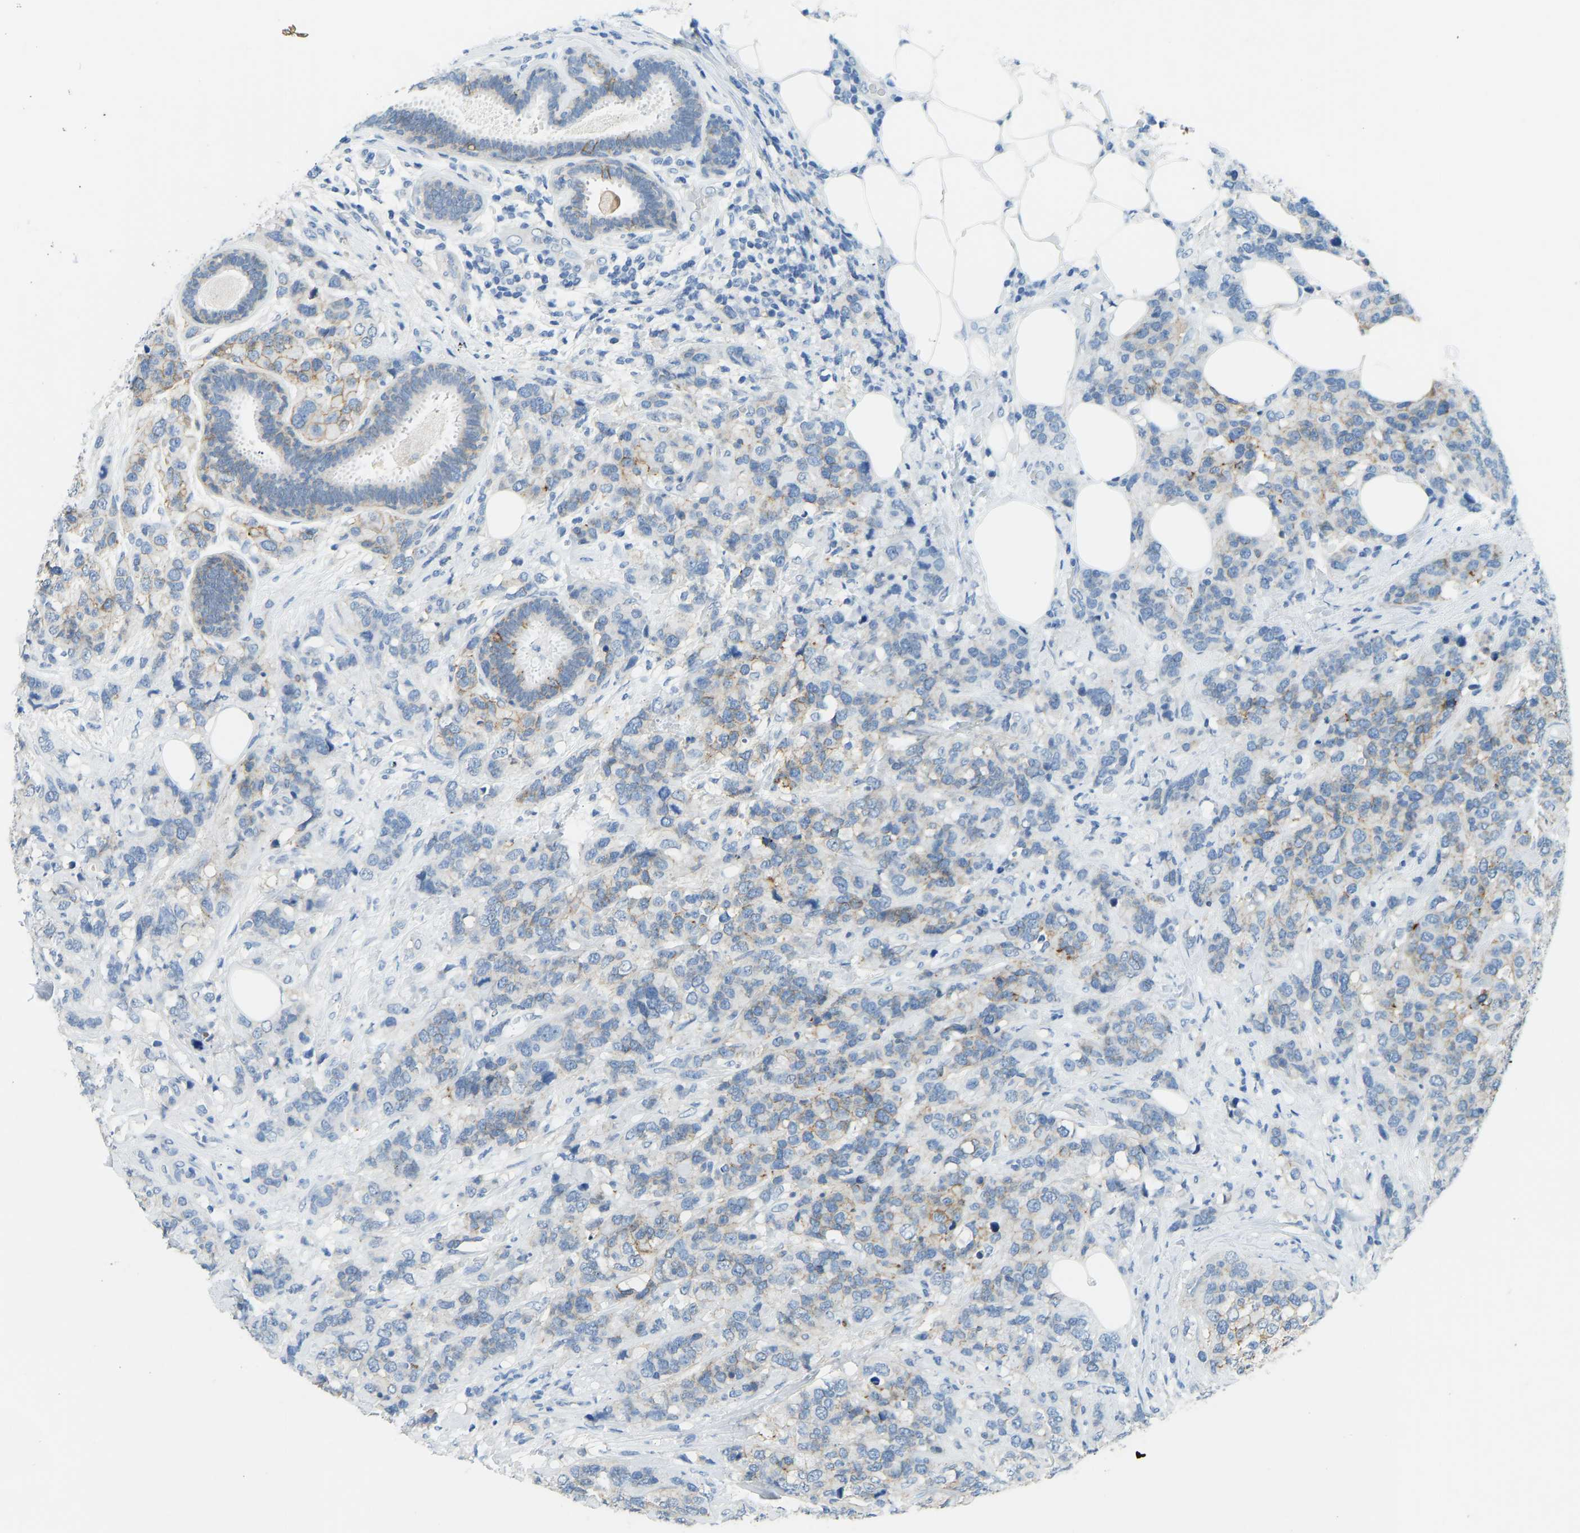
{"staining": {"intensity": "weak", "quantity": "25%-75%", "location": "cytoplasmic/membranous"}, "tissue": "breast cancer", "cell_type": "Tumor cells", "image_type": "cancer", "snomed": [{"axis": "morphology", "description": "Lobular carcinoma"}, {"axis": "topography", "description": "Breast"}], "caption": "DAB (3,3'-diaminobenzidine) immunohistochemical staining of lobular carcinoma (breast) demonstrates weak cytoplasmic/membranous protein staining in approximately 25%-75% of tumor cells. Immunohistochemistry stains the protein in brown and the nuclei are stained blue.", "gene": "ATP1A1", "patient": {"sex": "female", "age": 59}}